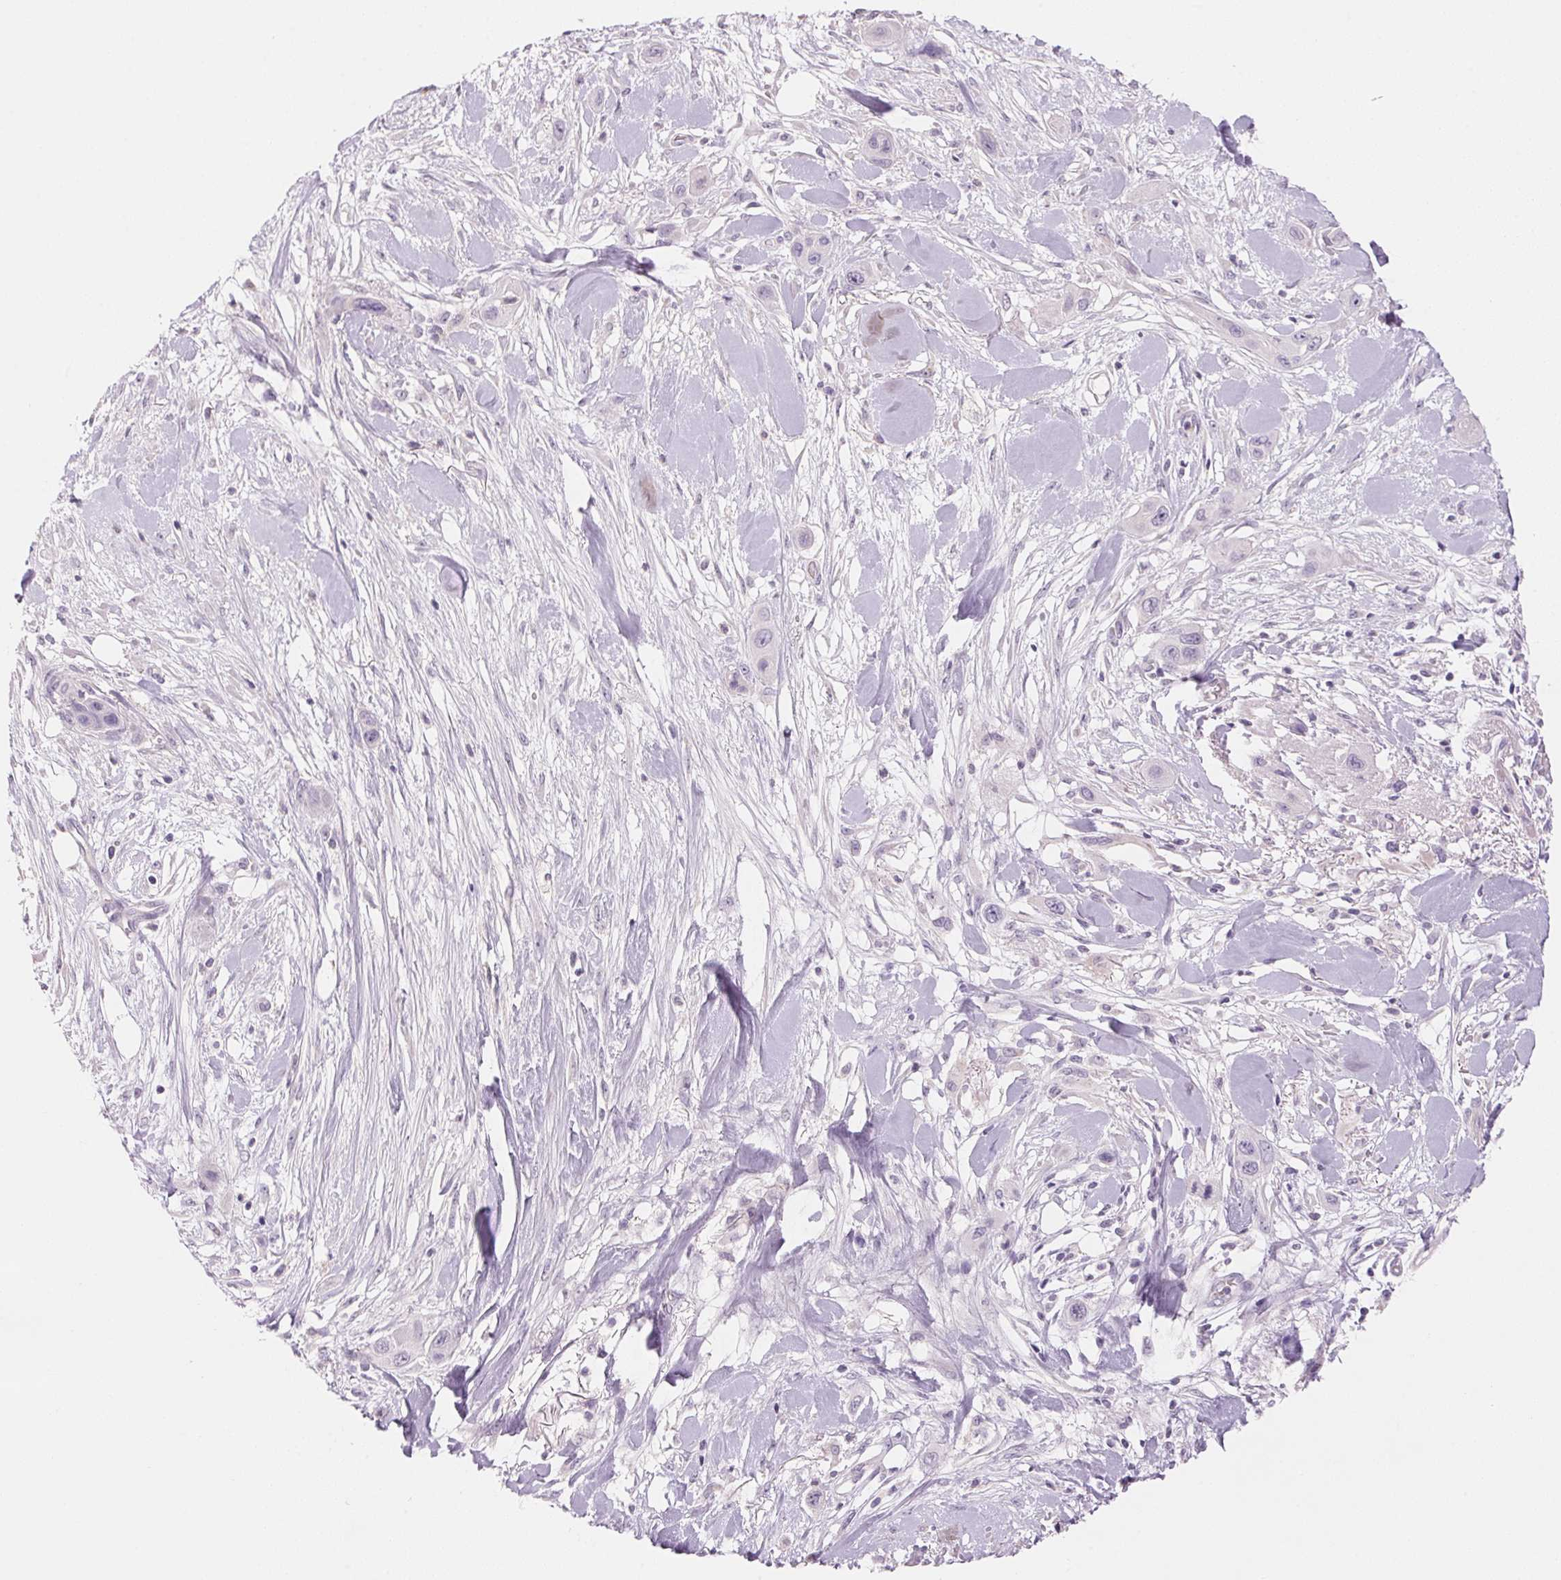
{"staining": {"intensity": "negative", "quantity": "none", "location": "none"}, "tissue": "skin cancer", "cell_type": "Tumor cells", "image_type": "cancer", "snomed": [{"axis": "morphology", "description": "Squamous cell carcinoma, NOS"}, {"axis": "topography", "description": "Skin"}], "caption": "Immunohistochemistry (IHC) photomicrograph of neoplastic tissue: human skin squamous cell carcinoma stained with DAB reveals no significant protein expression in tumor cells. (Immunohistochemistry (IHC), brightfield microscopy, high magnification).", "gene": "CYP11B1", "patient": {"sex": "male", "age": 79}}